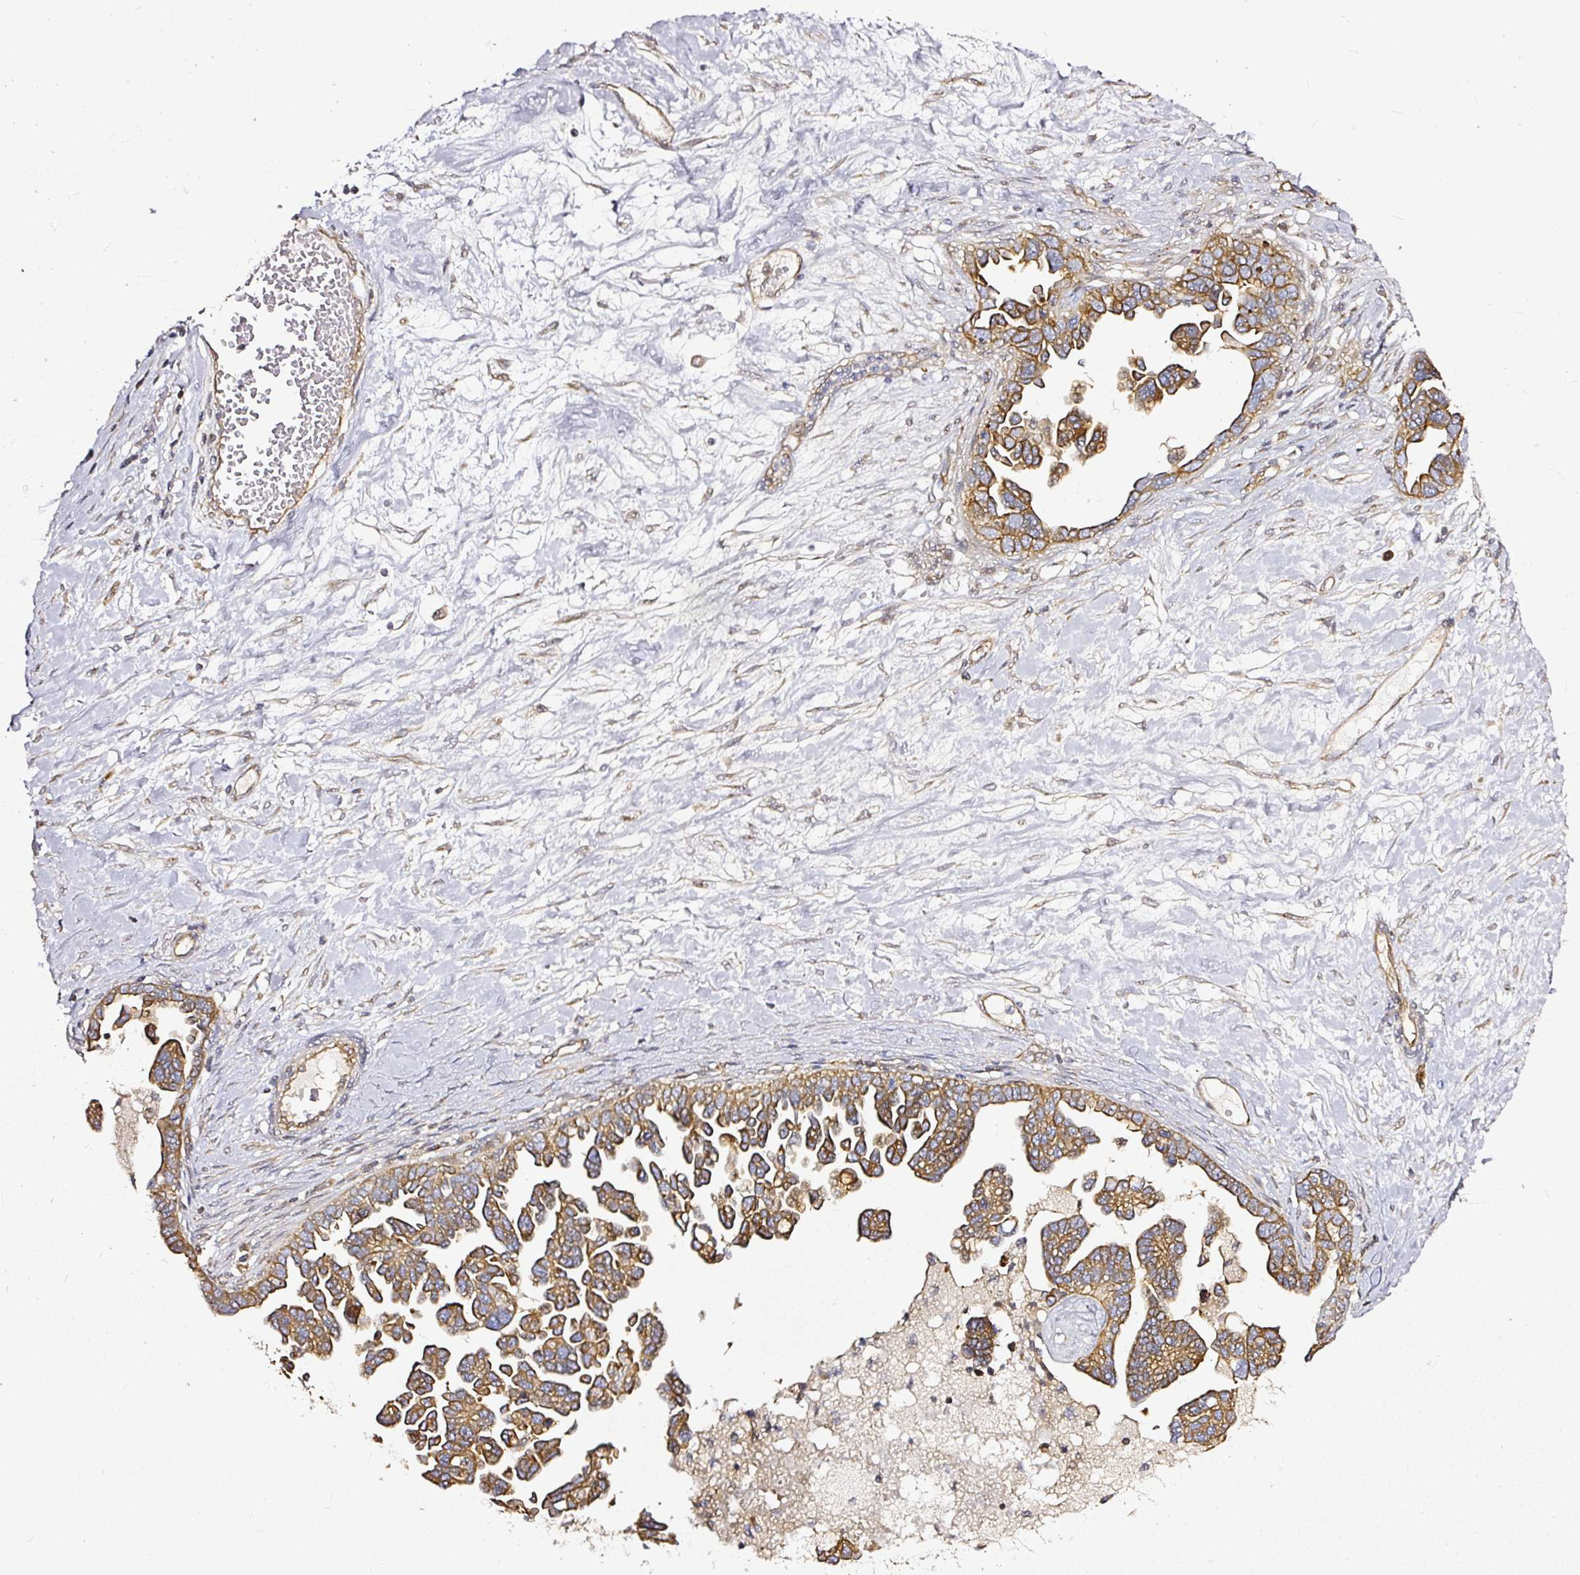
{"staining": {"intensity": "moderate", "quantity": ">75%", "location": "cytoplasmic/membranous"}, "tissue": "ovarian cancer", "cell_type": "Tumor cells", "image_type": "cancer", "snomed": [{"axis": "morphology", "description": "Cystadenocarcinoma, serous, NOS"}, {"axis": "topography", "description": "Ovary"}], "caption": "Tumor cells reveal medium levels of moderate cytoplasmic/membranous positivity in approximately >75% of cells in ovarian cancer (serous cystadenocarcinoma).", "gene": "MIF4GD", "patient": {"sex": "female", "age": 54}}